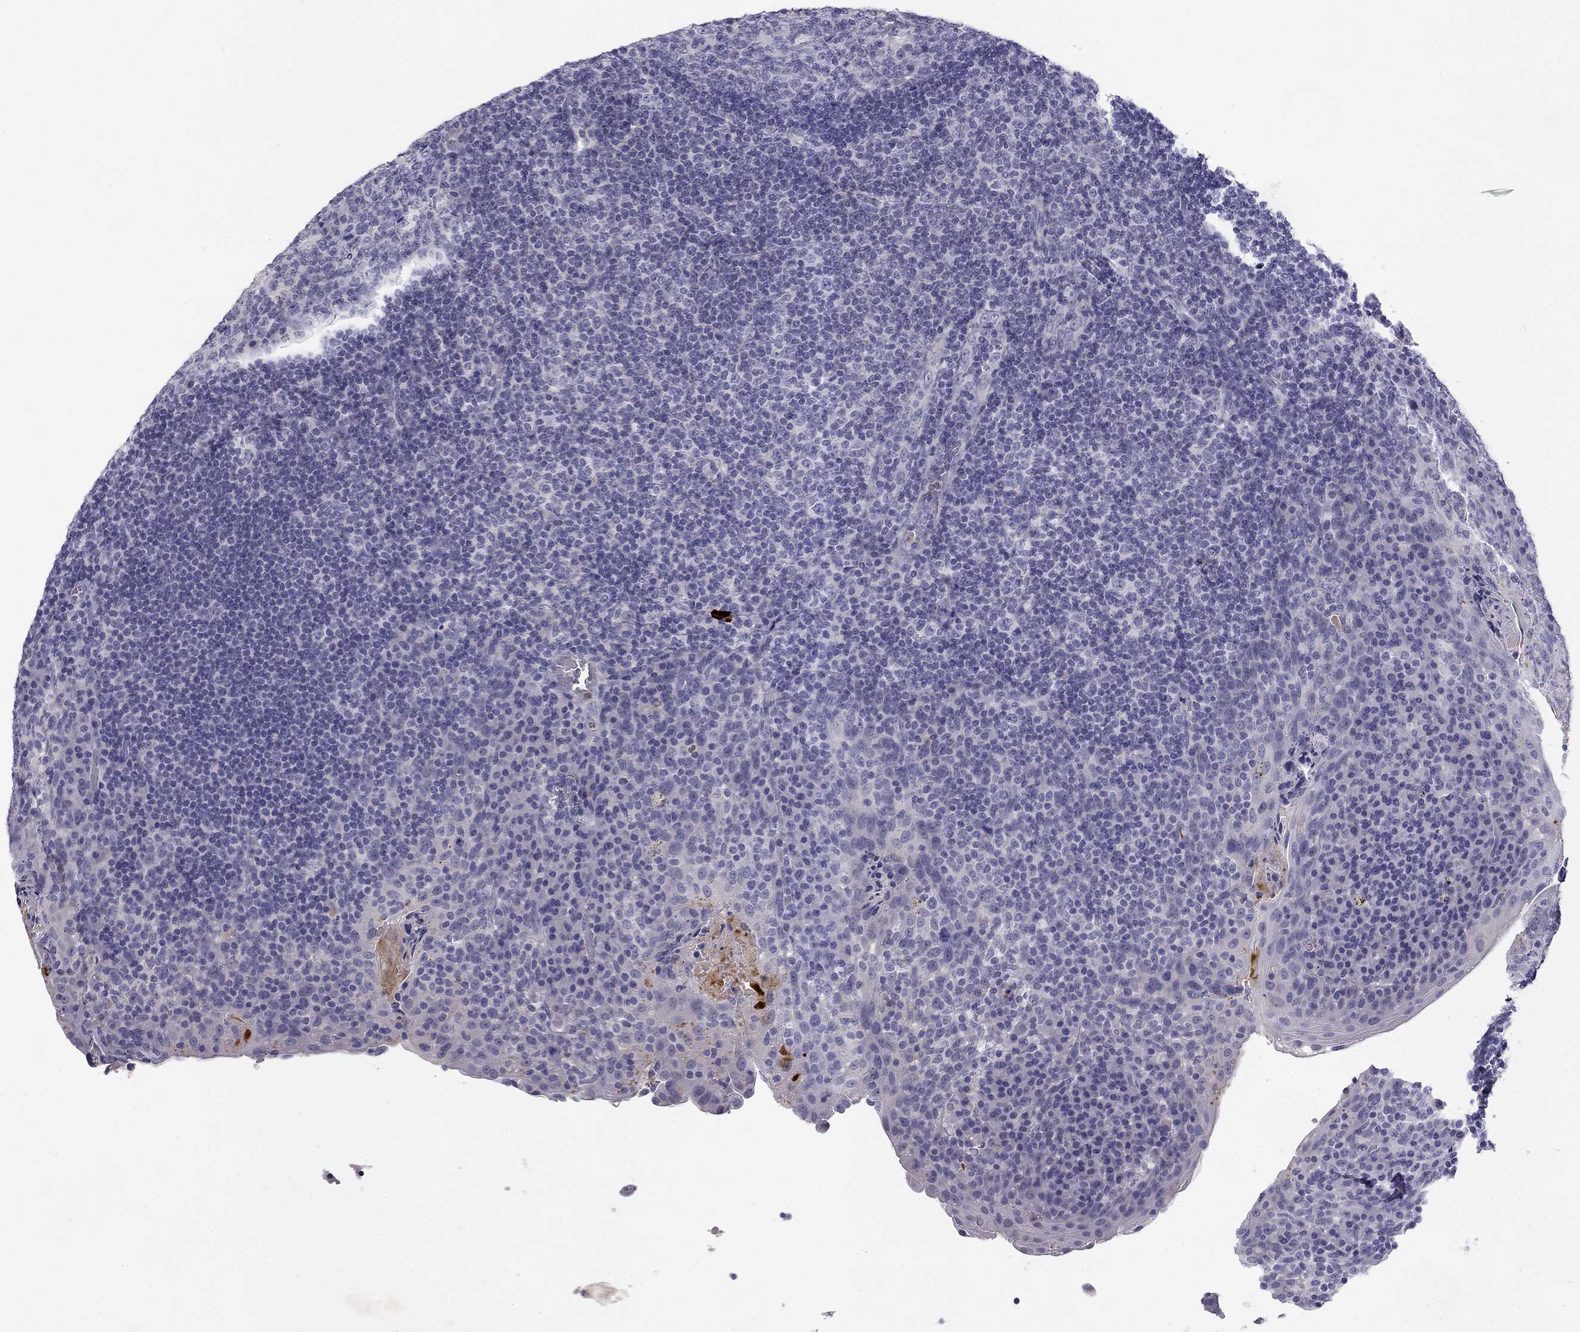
{"staining": {"intensity": "negative", "quantity": "none", "location": "none"}, "tissue": "tonsil", "cell_type": "Germinal center cells", "image_type": "normal", "snomed": [{"axis": "morphology", "description": "Normal tissue, NOS"}, {"axis": "topography", "description": "Tonsil"}], "caption": "This is a image of immunohistochemistry (IHC) staining of benign tonsil, which shows no expression in germinal center cells.", "gene": "SLC6A4", "patient": {"sex": "male", "age": 17}}